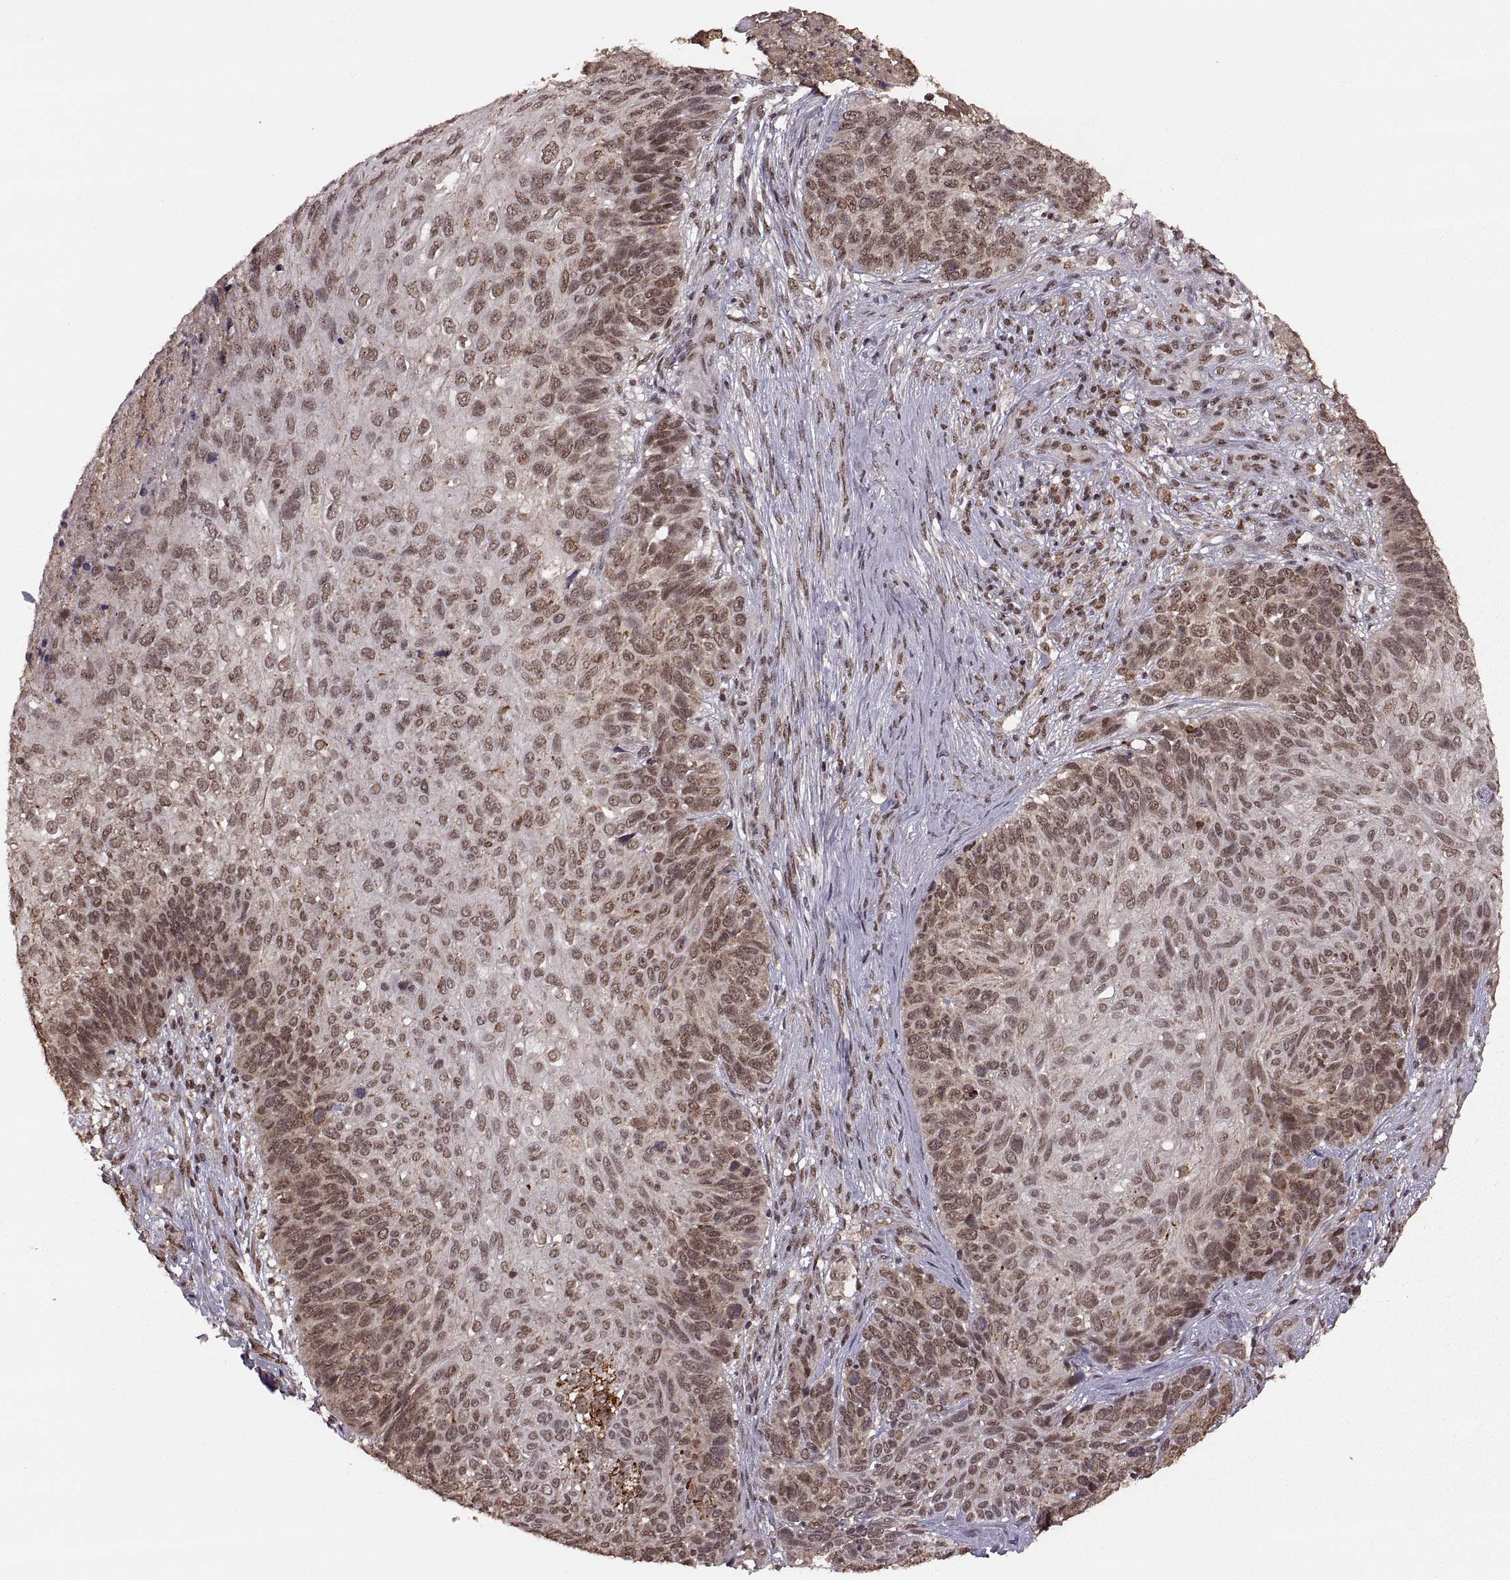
{"staining": {"intensity": "moderate", "quantity": ">75%", "location": "nuclear"}, "tissue": "skin cancer", "cell_type": "Tumor cells", "image_type": "cancer", "snomed": [{"axis": "morphology", "description": "Squamous cell carcinoma, NOS"}, {"axis": "topography", "description": "Skin"}], "caption": "Immunohistochemistry (DAB (3,3'-diaminobenzidine)) staining of skin cancer shows moderate nuclear protein staining in approximately >75% of tumor cells.", "gene": "RFT1", "patient": {"sex": "male", "age": 92}}